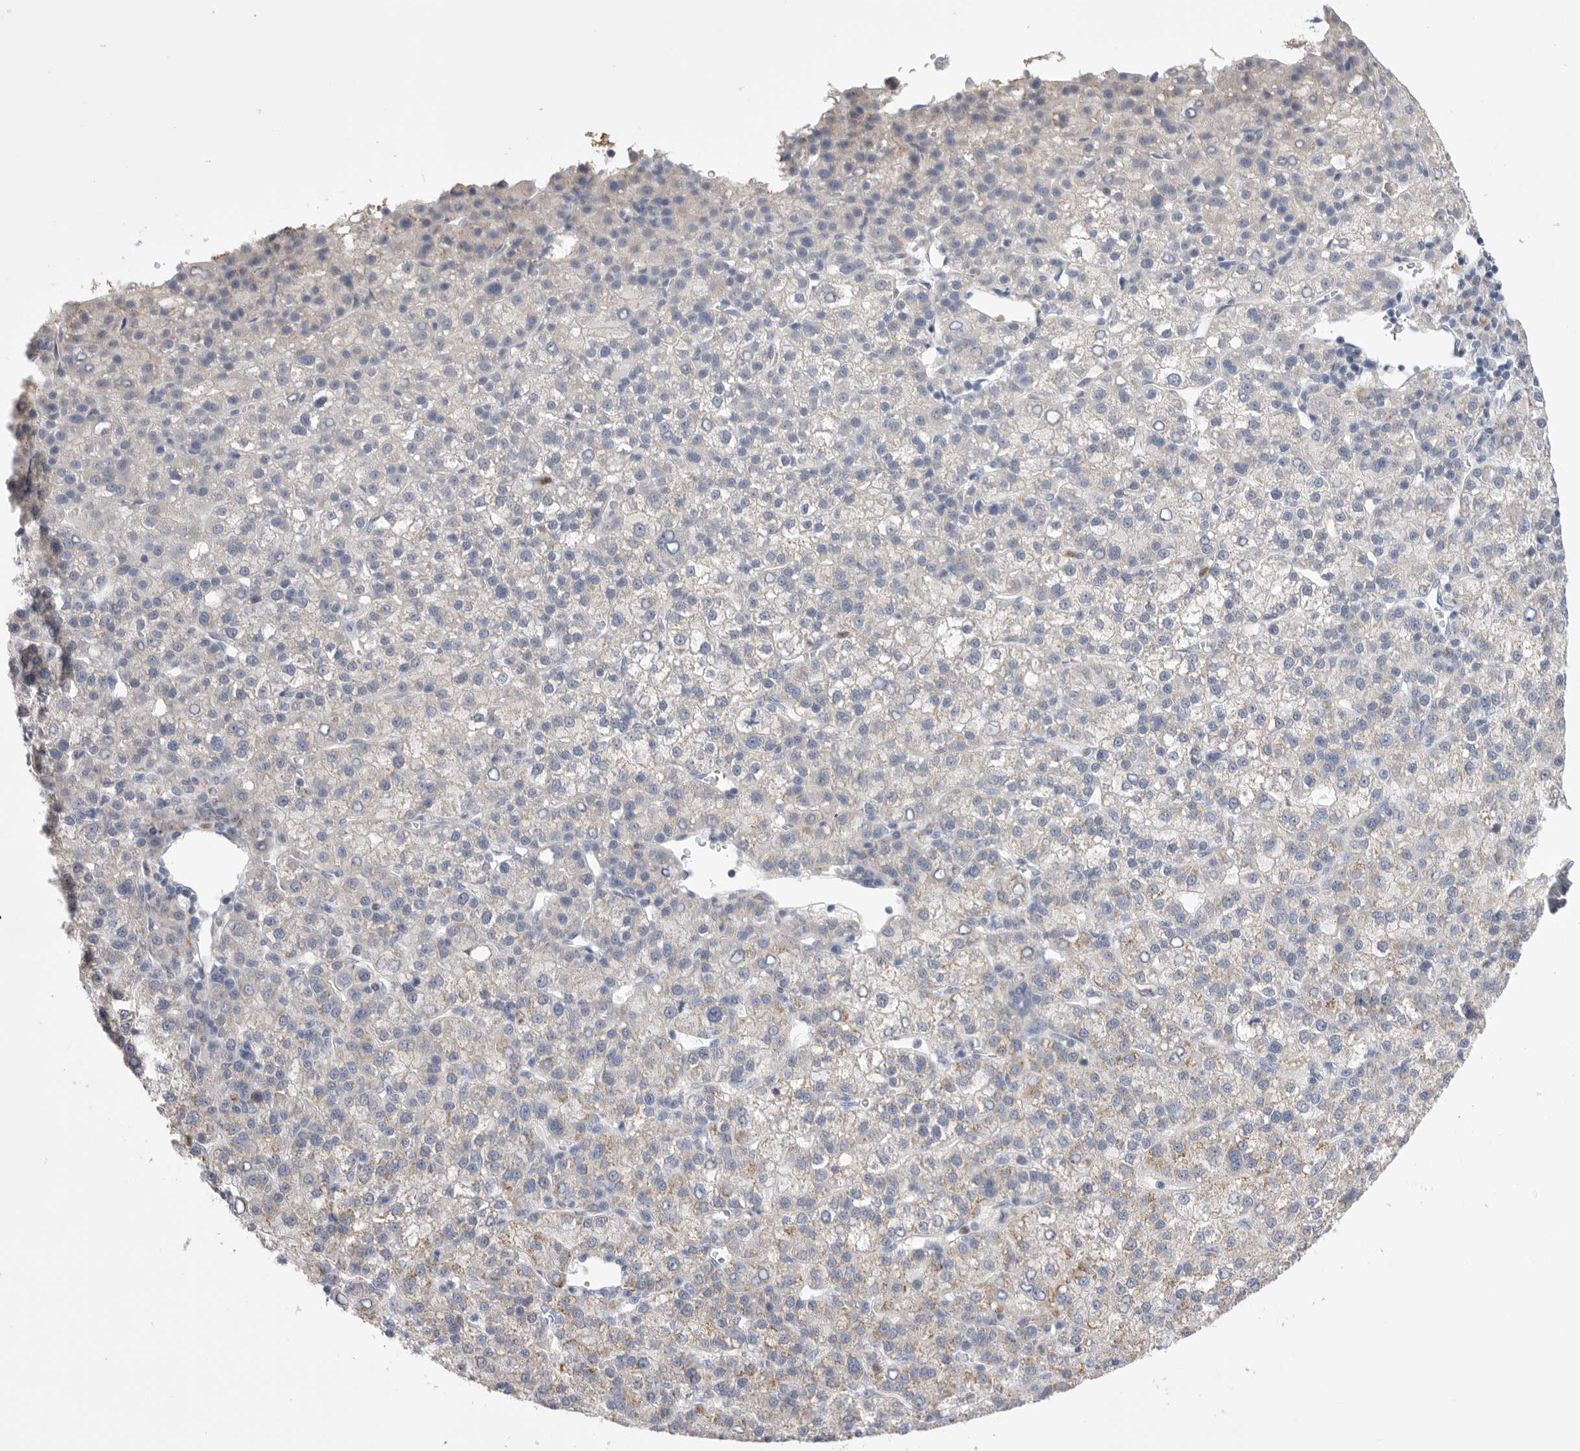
{"staining": {"intensity": "weak", "quantity": "<25%", "location": "cytoplasmic/membranous"}, "tissue": "liver cancer", "cell_type": "Tumor cells", "image_type": "cancer", "snomed": [{"axis": "morphology", "description": "Carcinoma, Hepatocellular, NOS"}, {"axis": "topography", "description": "Liver"}], "caption": "DAB immunohistochemical staining of hepatocellular carcinoma (liver) demonstrates no significant staining in tumor cells. (Brightfield microscopy of DAB (3,3'-diaminobenzidine) IHC at high magnification).", "gene": "CCDC126", "patient": {"sex": "female", "age": 58}}